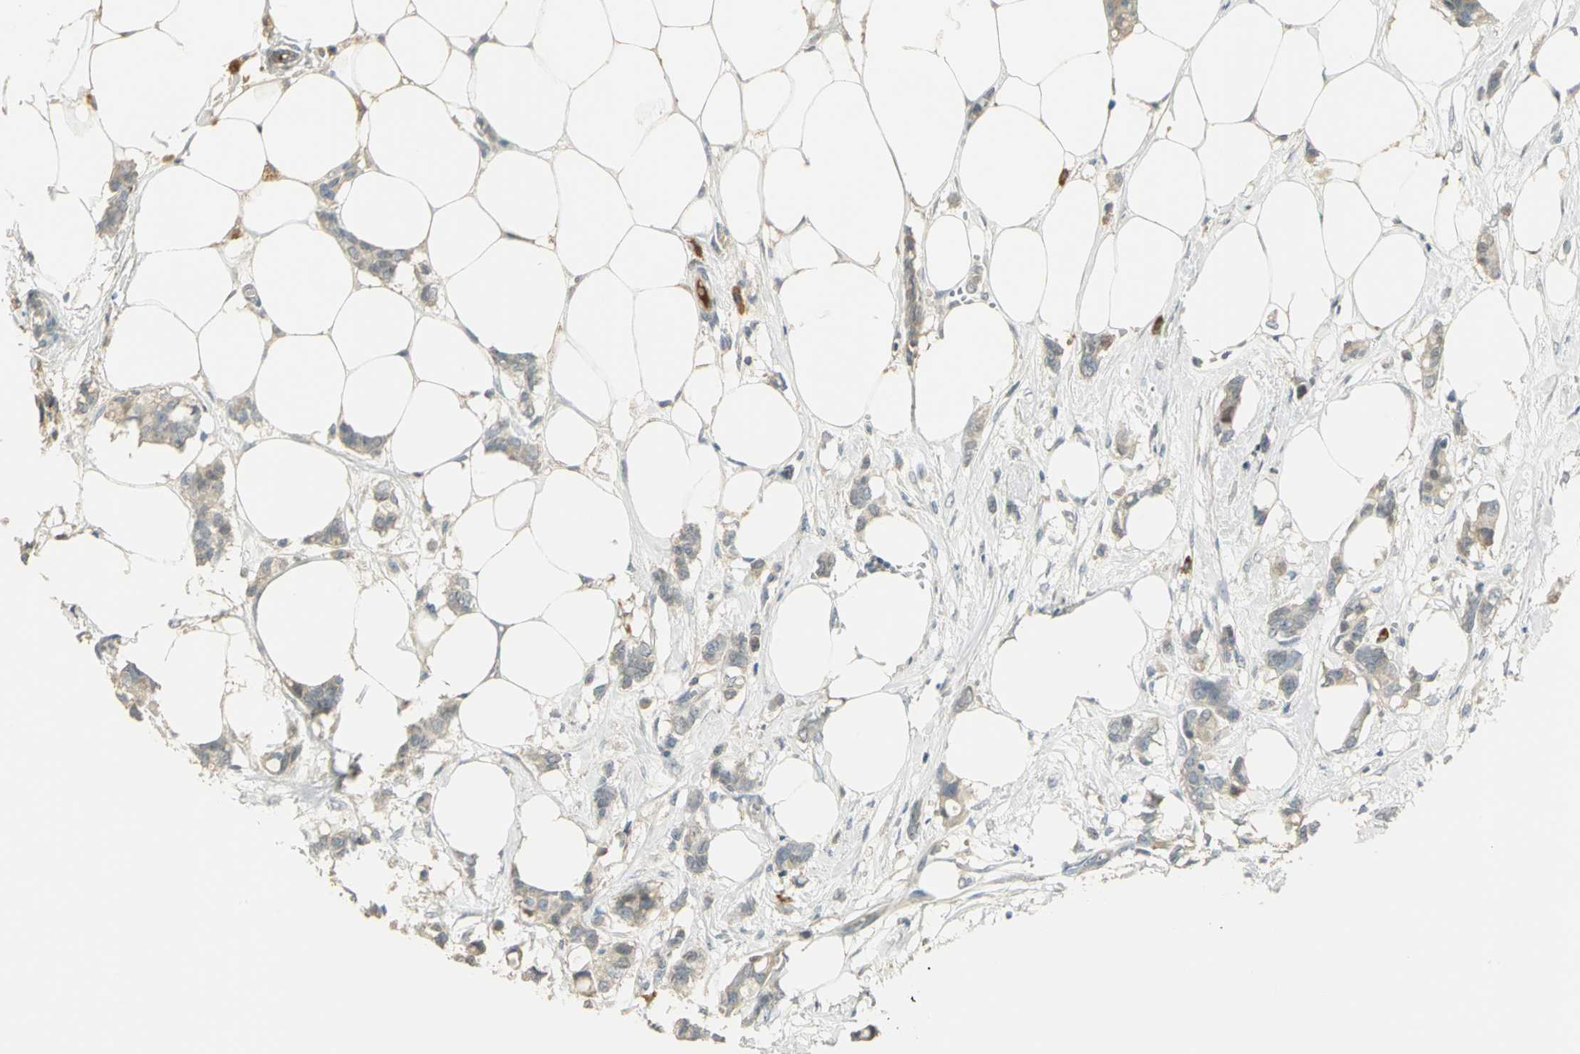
{"staining": {"intensity": "weak", "quantity": "<25%", "location": "cytoplasmic/membranous"}, "tissue": "breast cancer", "cell_type": "Tumor cells", "image_type": "cancer", "snomed": [{"axis": "morphology", "description": "Duct carcinoma"}, {"axis": "topography", "description": "Breast"}], "caption": "Immunohistochemistry of human breast cancer shows no positivity in tumor cells.", "gene": "PROC", "patient": {"sex": "female", "age": 84}}